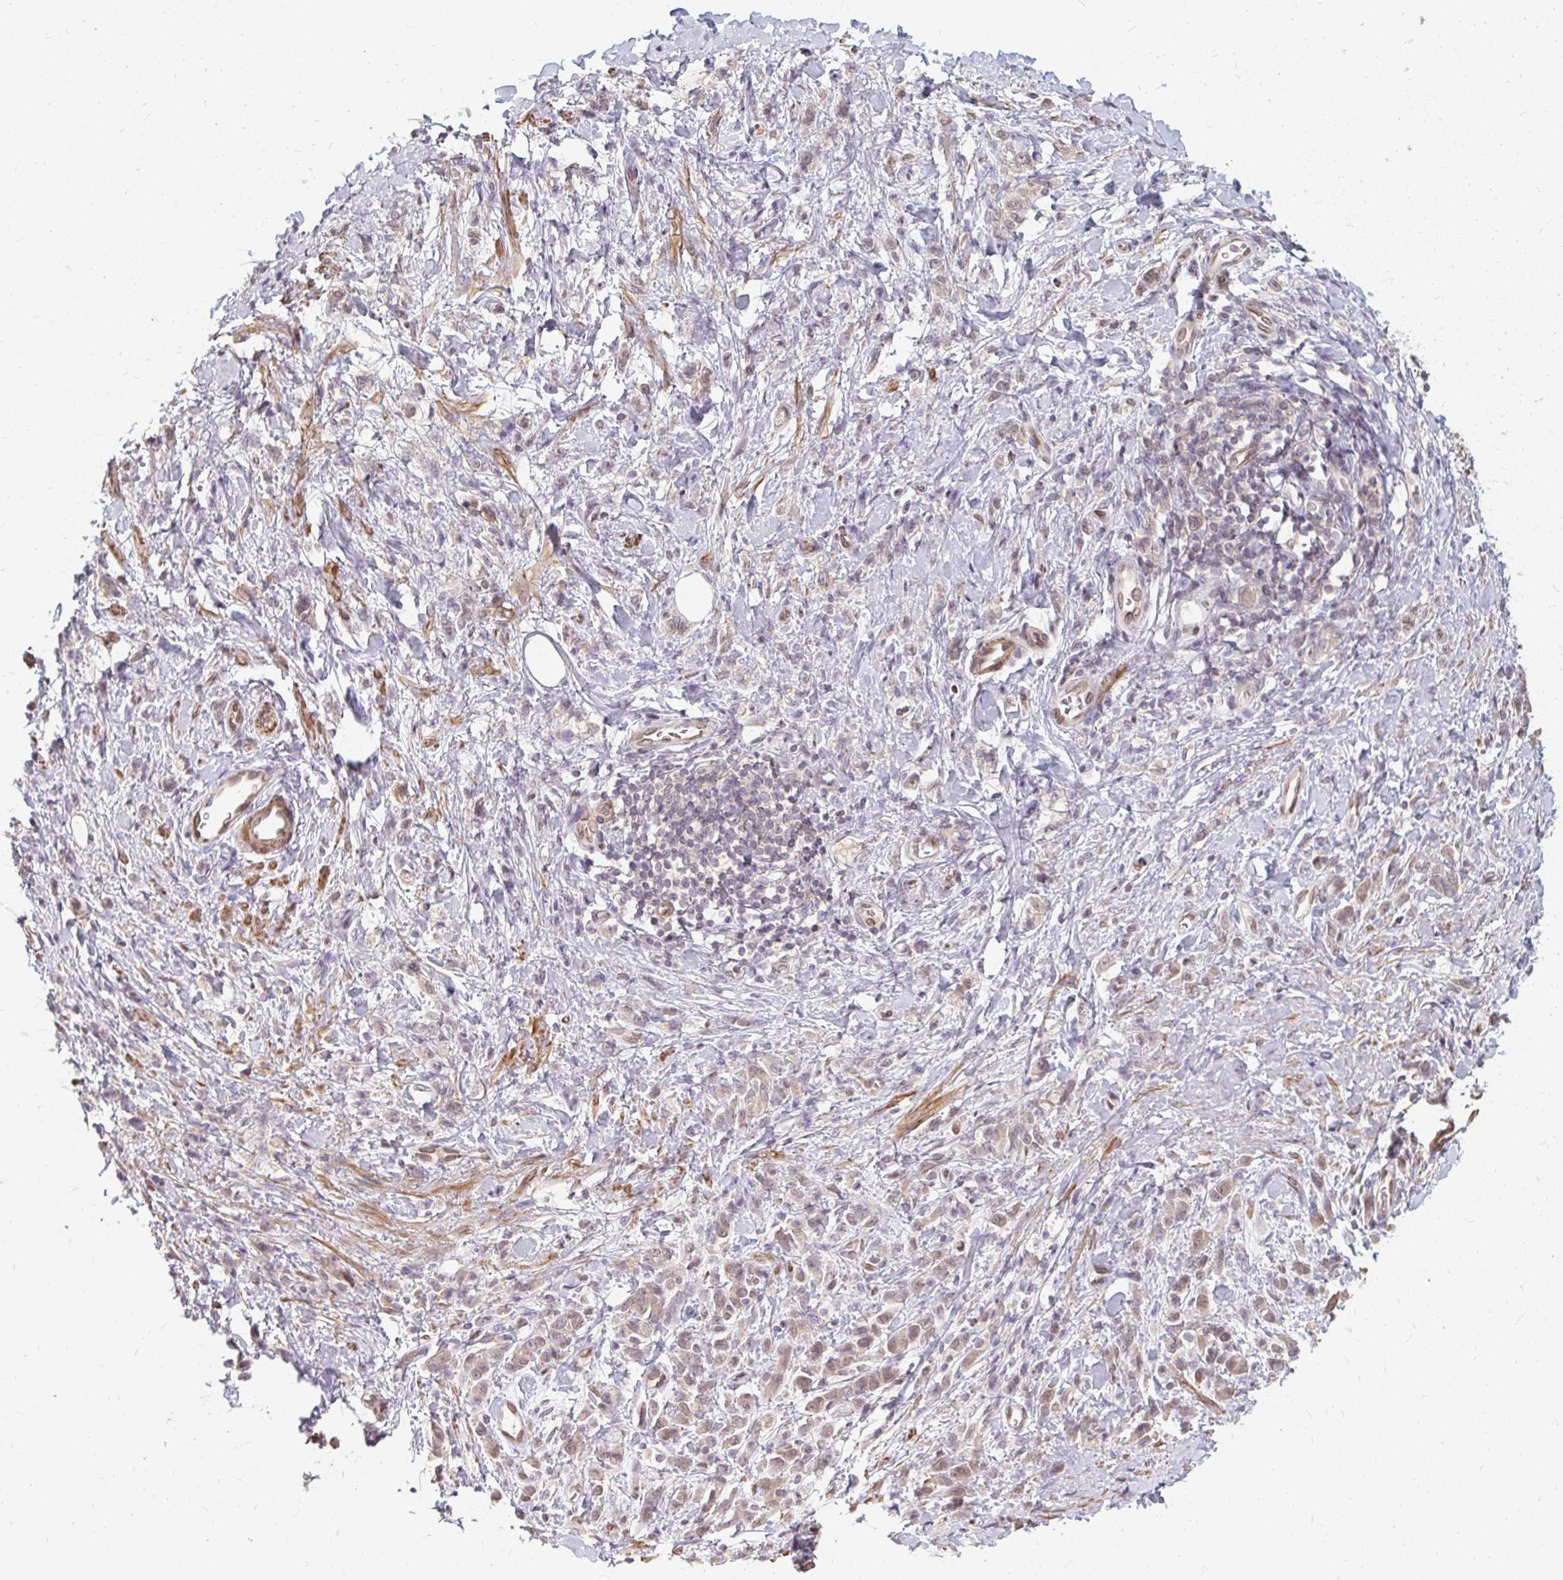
{"staining": {"intensity": "weak", "quantity": "25%-75%", "location": "cytoplasmic/membranous,nuclear"}, "tissue": "stomach cancer", "cell_type": "Tumor cells", "image_type": "cancer", "snomed": [{"axis": "morphology", "description": "Adenocarcinoma, NOS"}, {"axis": "topography", "description": "Stomach"}], "caption": "Stomach cancer tissue reveals weak cytoplasmic/membranous and nuclear staining in approximately 25%-75% of tumor cells, visualized by immunohistochemistry.", "gene": "GPC5", "patient": {"sex": "male", "age": 77}}